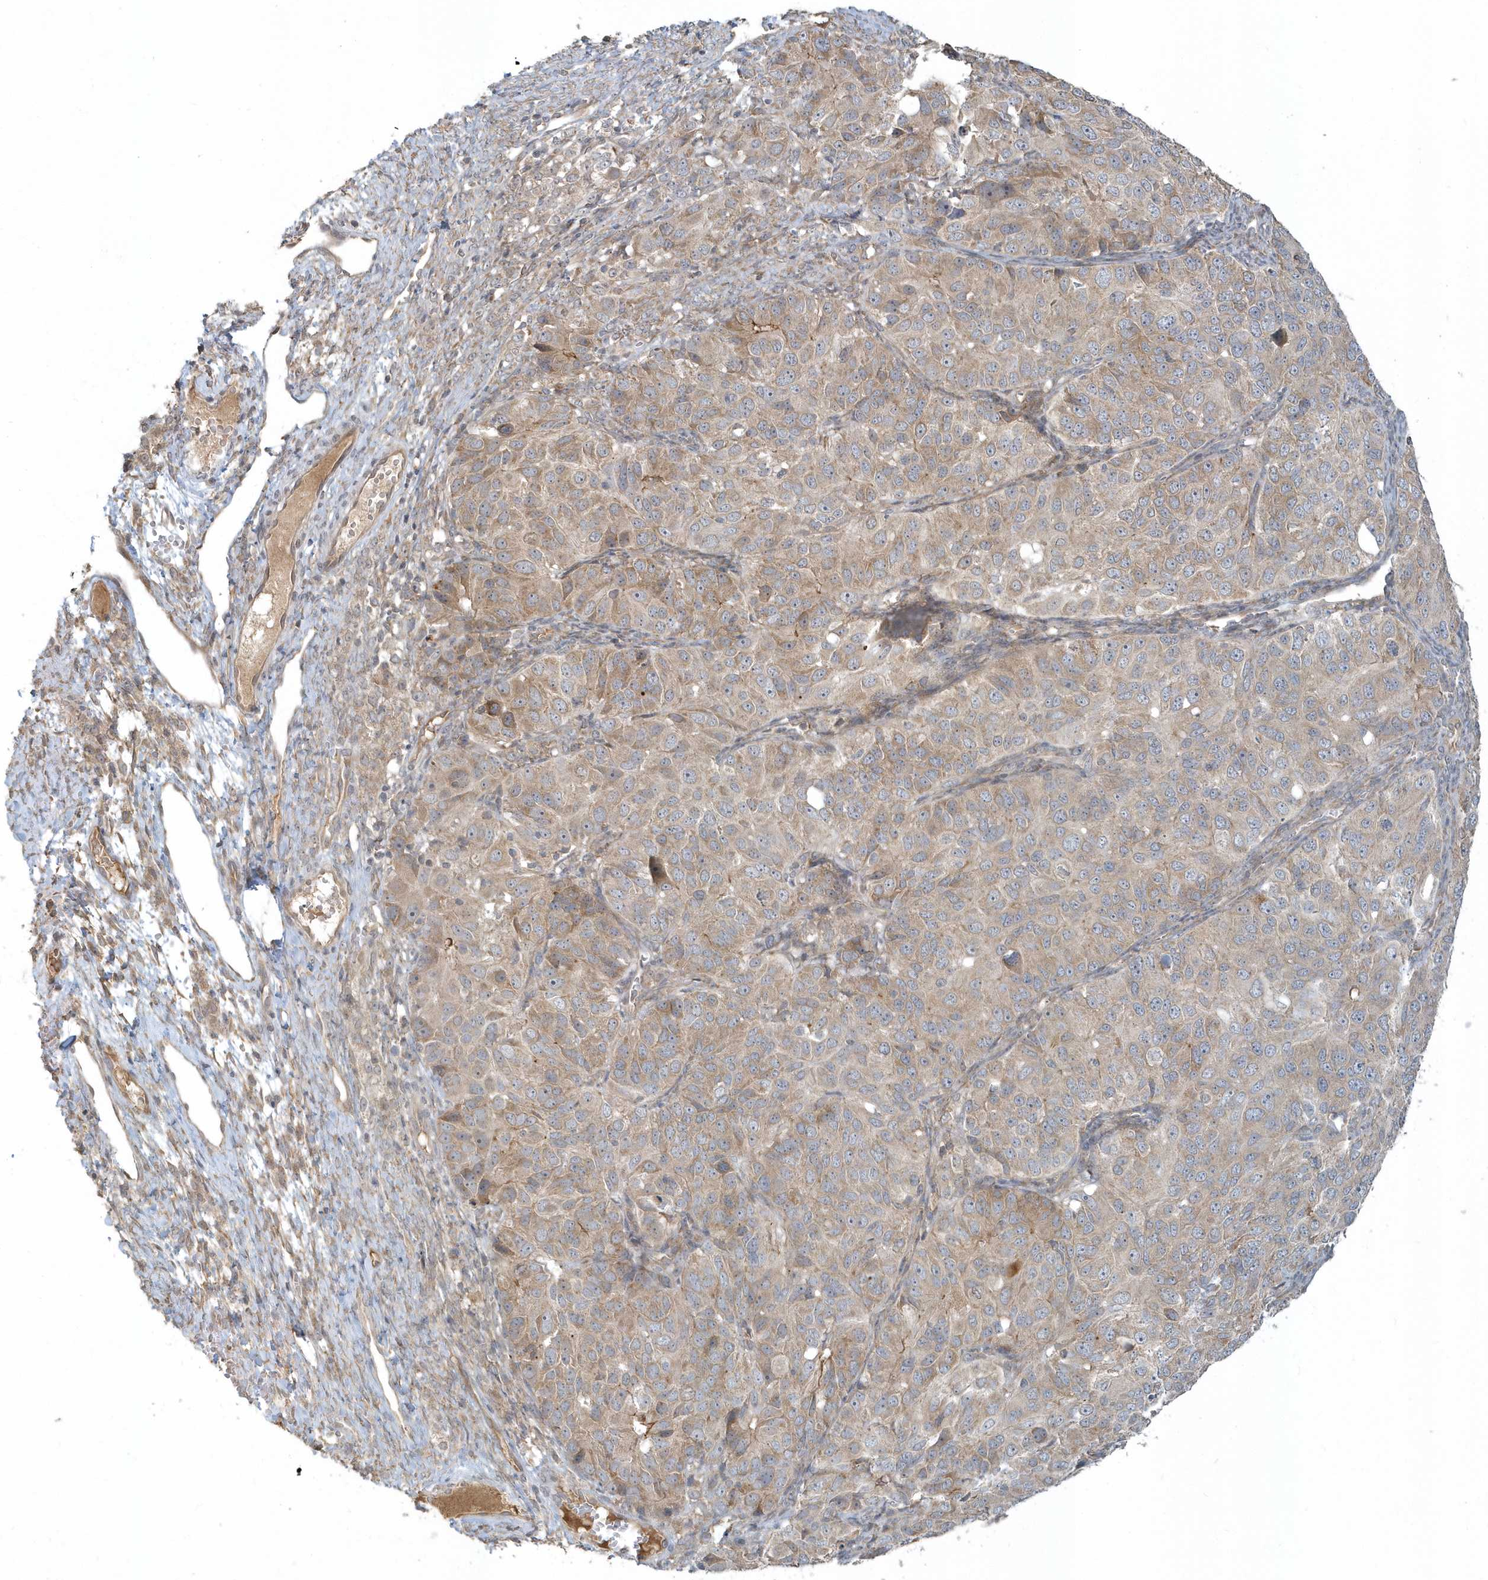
{"staining": {"intensity": "moderate", "quantity": ">75%", "location": "cytoplasmic/membranous"}, "tissue": "ovarian cancer", "cell_type": "Tumor cells", "image_type": "cancer", "snomed": [{"axis": "morphology", "description": "Carcinoma, endometroid"}, {"axis": "topography", "description": "Ovary"}], "caption": "An image showing moderate cytoplasmic/membranous staining in about >75% of tumor cells in ovarian endometroid carcinoma, as visualized by brown immunohistochemical staining.", "gene": "STIM2", "patient": {"sex": "female", "age": 51}}